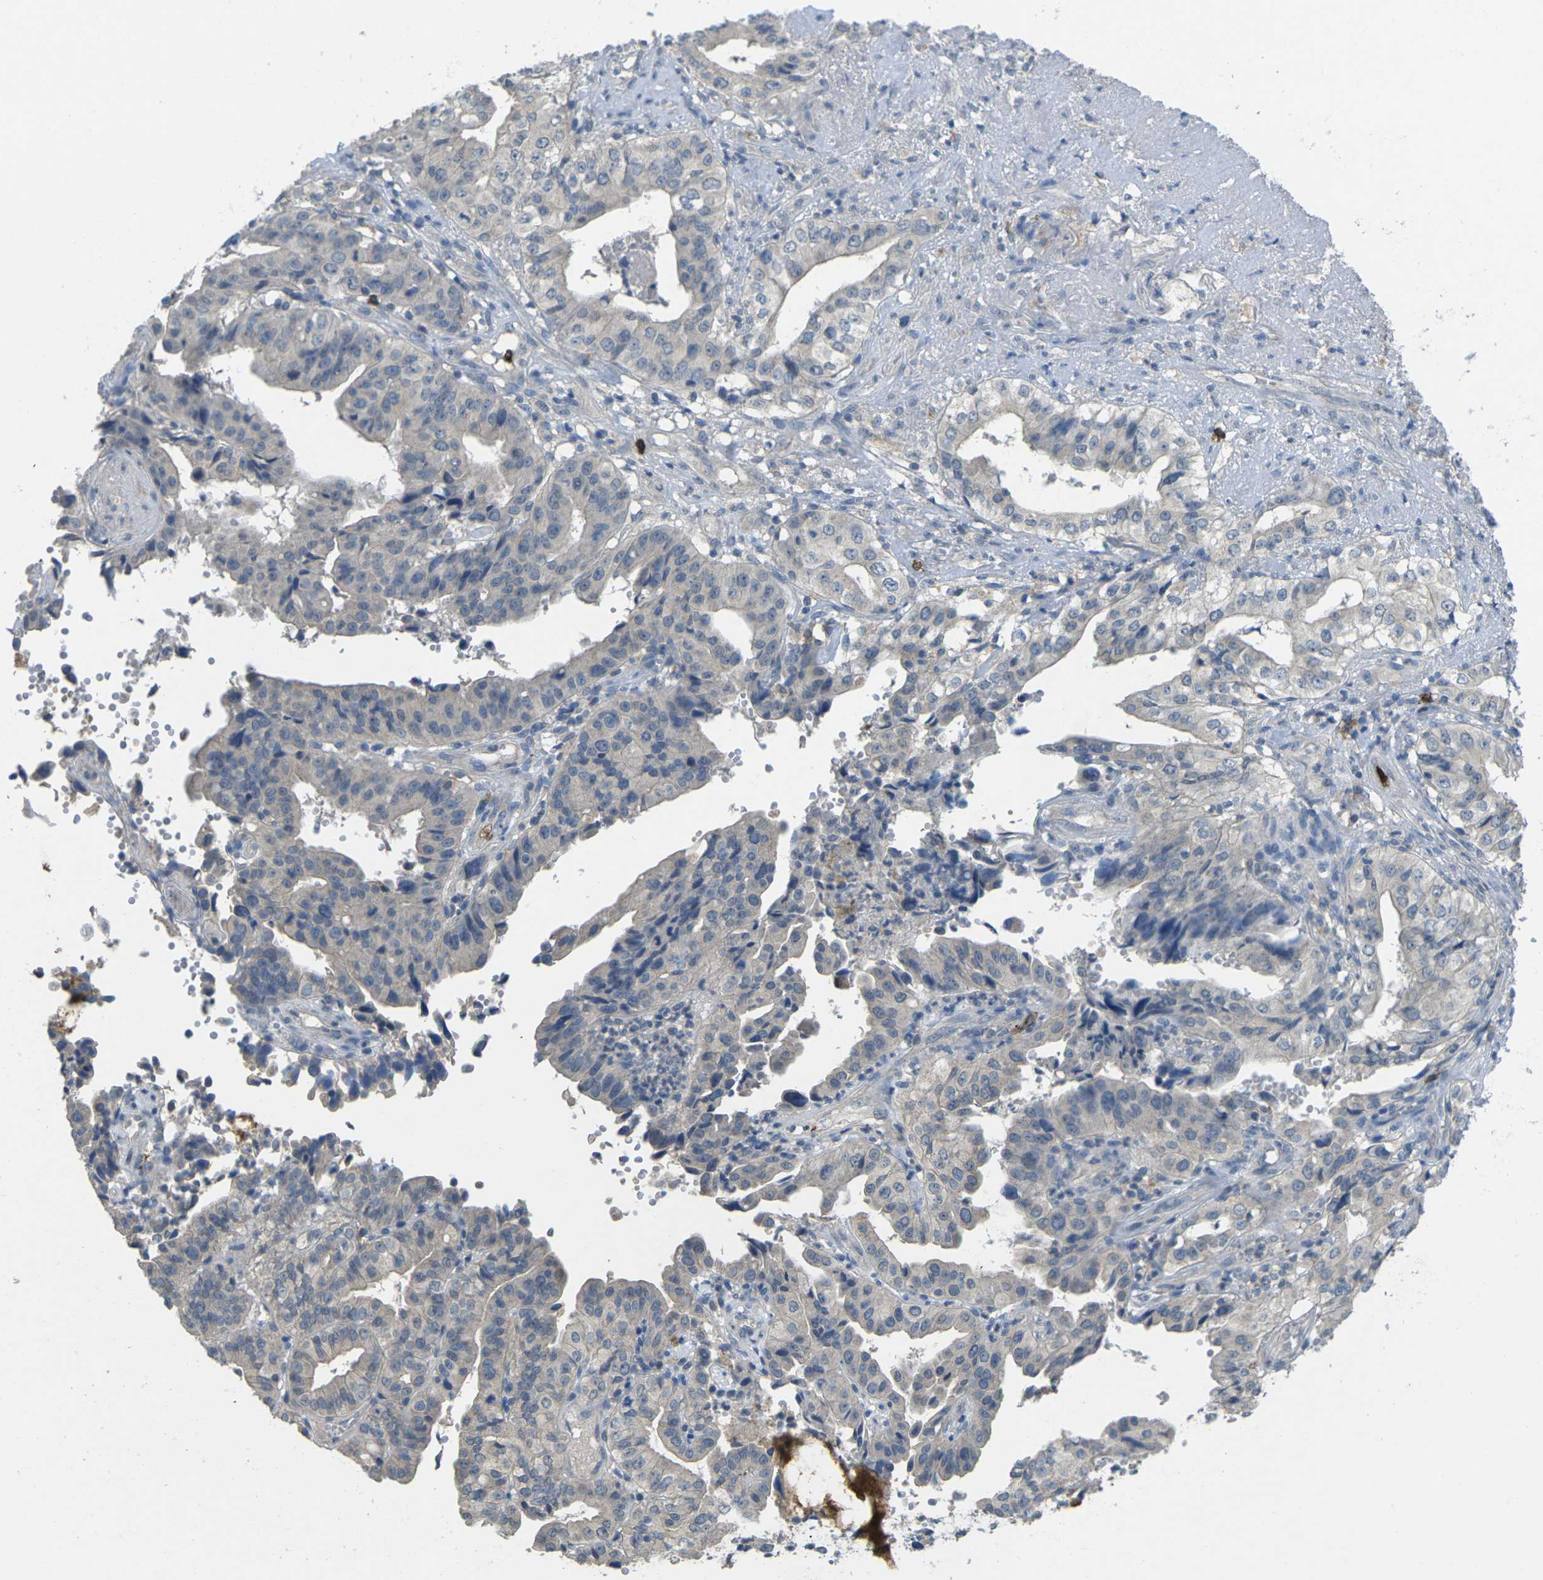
{"staining": {"intensity": "negative", "quantity": "none", "location": "none"}, "tissue": "liver cancer", "cell_type": "Tumor cells", "image_type": "cancer", "snomed": [{"axis": "morphology", "description": "Cholangiocarcinoma"}, {"axis": "topography", "description": "Liver"}], "caption": "Tumor cells show no significant expression in liver cancer.", "gene": "CD19", "patient": {"sex": "female", "age": 61}}